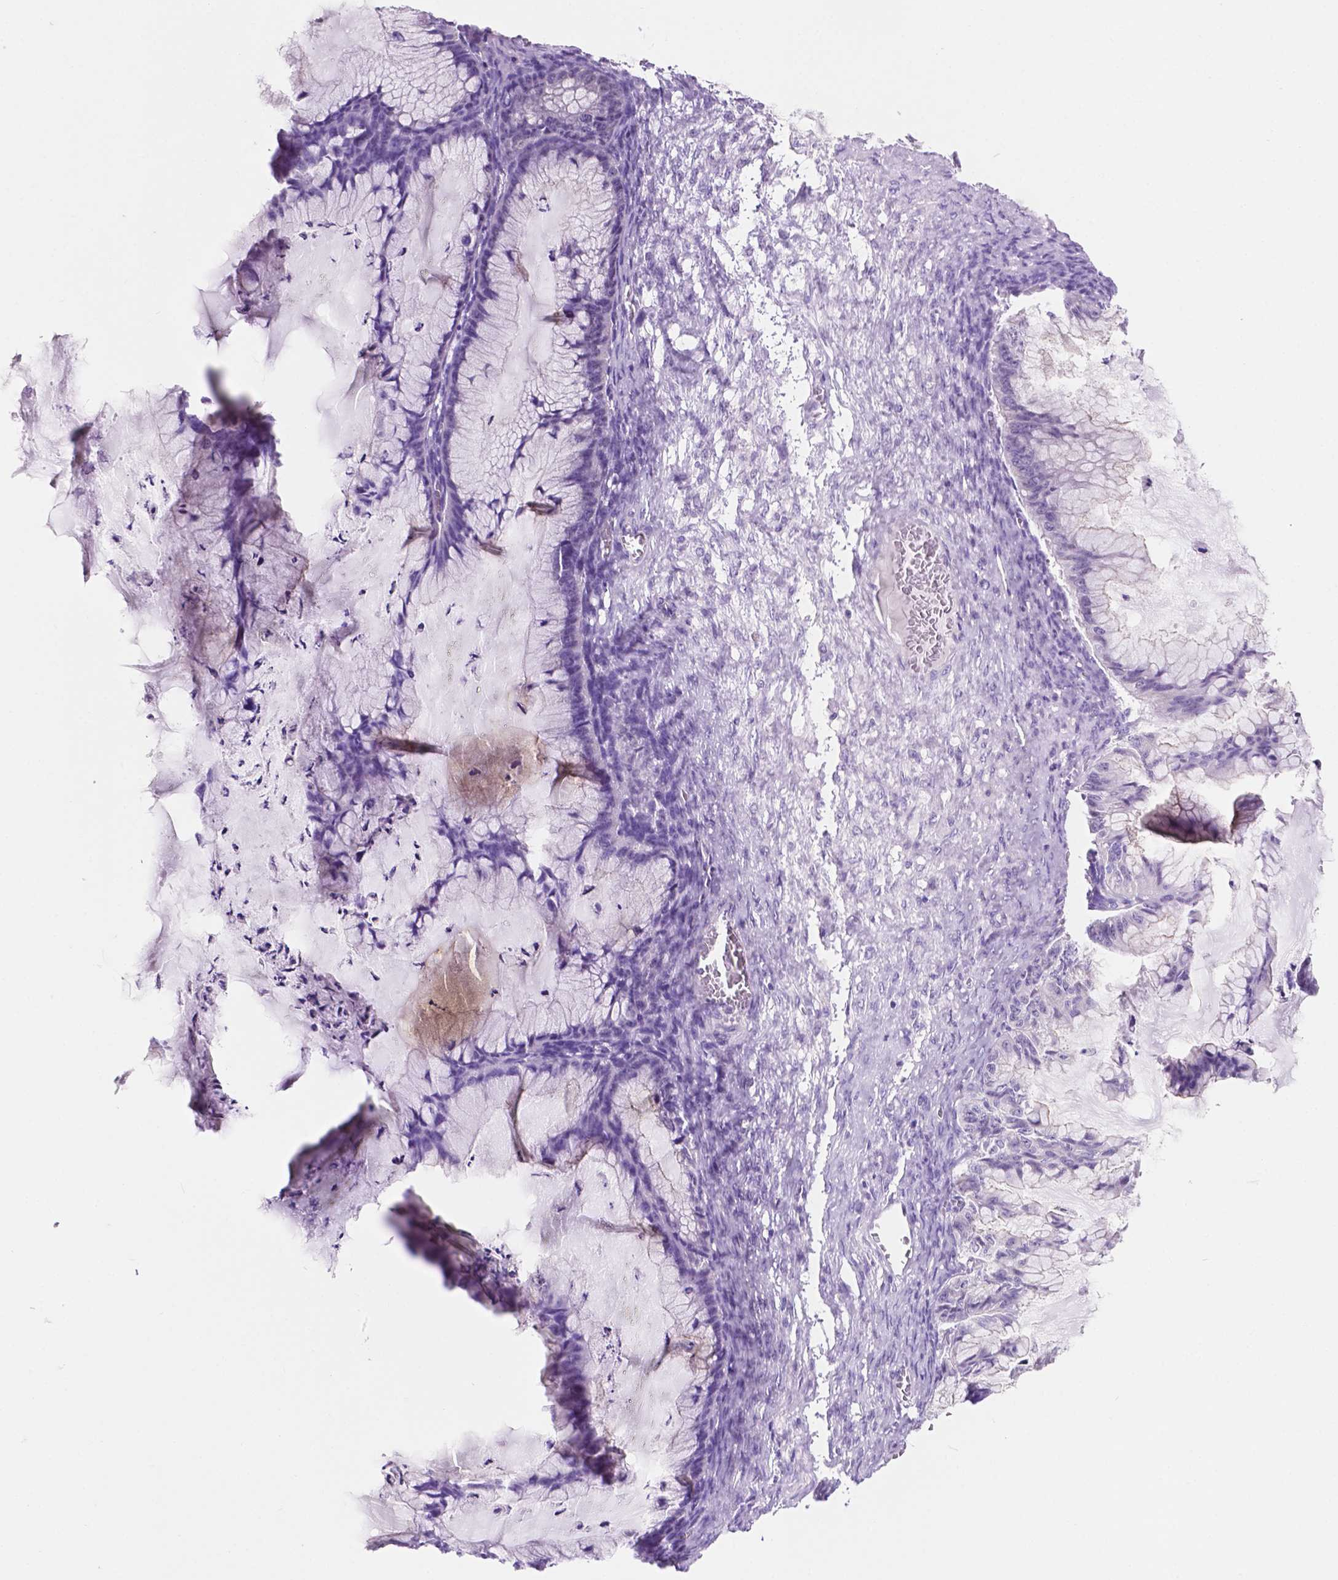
{"staining": {"intensity": "negative", "quantity": "none", "location": "none"}, "tissue": "ovarian cancer", "cell_type": "Tumor cells", "image_type": "cancer", "snomed": [{"axis": "morphology", "description": "Cystadenocarcinoma, mucinous, NOS"}, {"axis": "topography", "description": "Ovary"}], "caption": "Protein analysis of ovarian cancer (mucinous cystadenocarcinoma) reveals no significant expression in tumor cells.", "gene": "ACY3", "patient": {"sex": "female", "age": 72}}